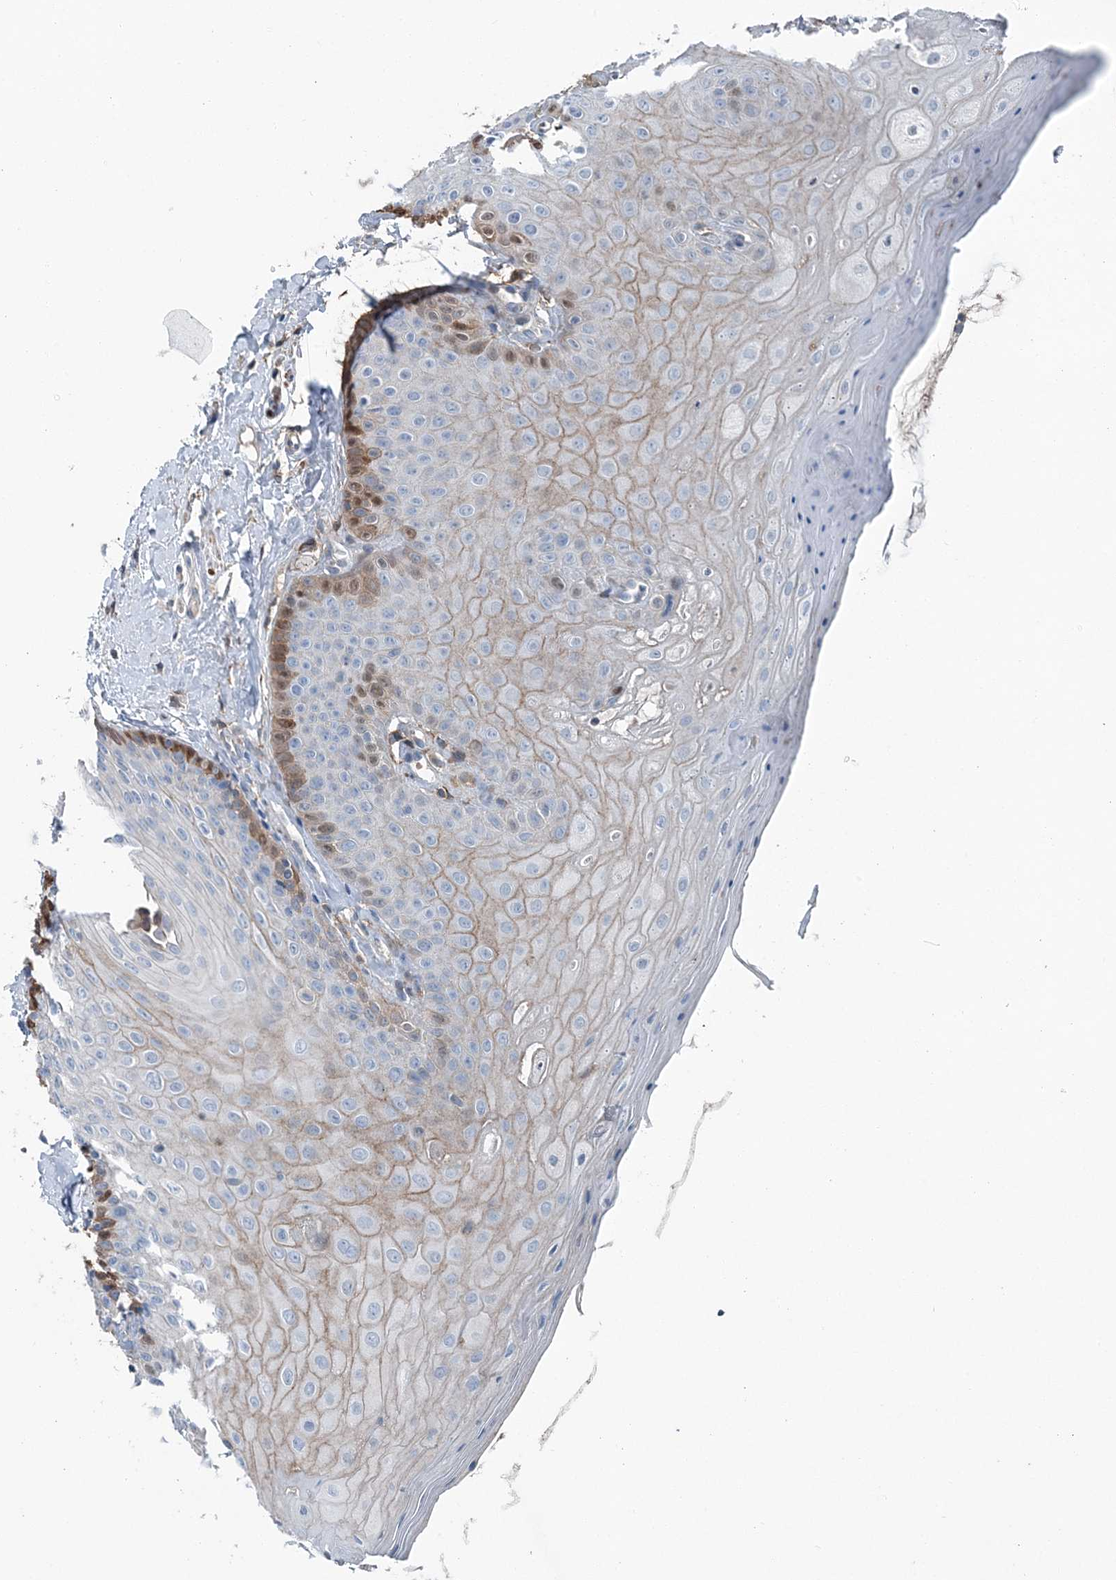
{"staining": {"intensity": "moderate", "quantity": "25%-75%", "location": "cytoplasmic/membranous"}, "tissue": "oral mucosa", "cell_type": "Squamous epithelial cells", "image_type": "normal", "snomed": [{"axis": "morphology", "description": "Normal tissue, NOS"}, {"axis": "topography", "description": "Oral tissue"}], "caption": "A micrograph of human oral mucosa stained for a protein shows moderate cytoplasmic/membranous brown staining in squamous epithelial cells. (DAB = brown stain, brightfield microscopy at high magnification).", "gene": "SPOPL", "patient": {"sex": "female", "age": 31}}